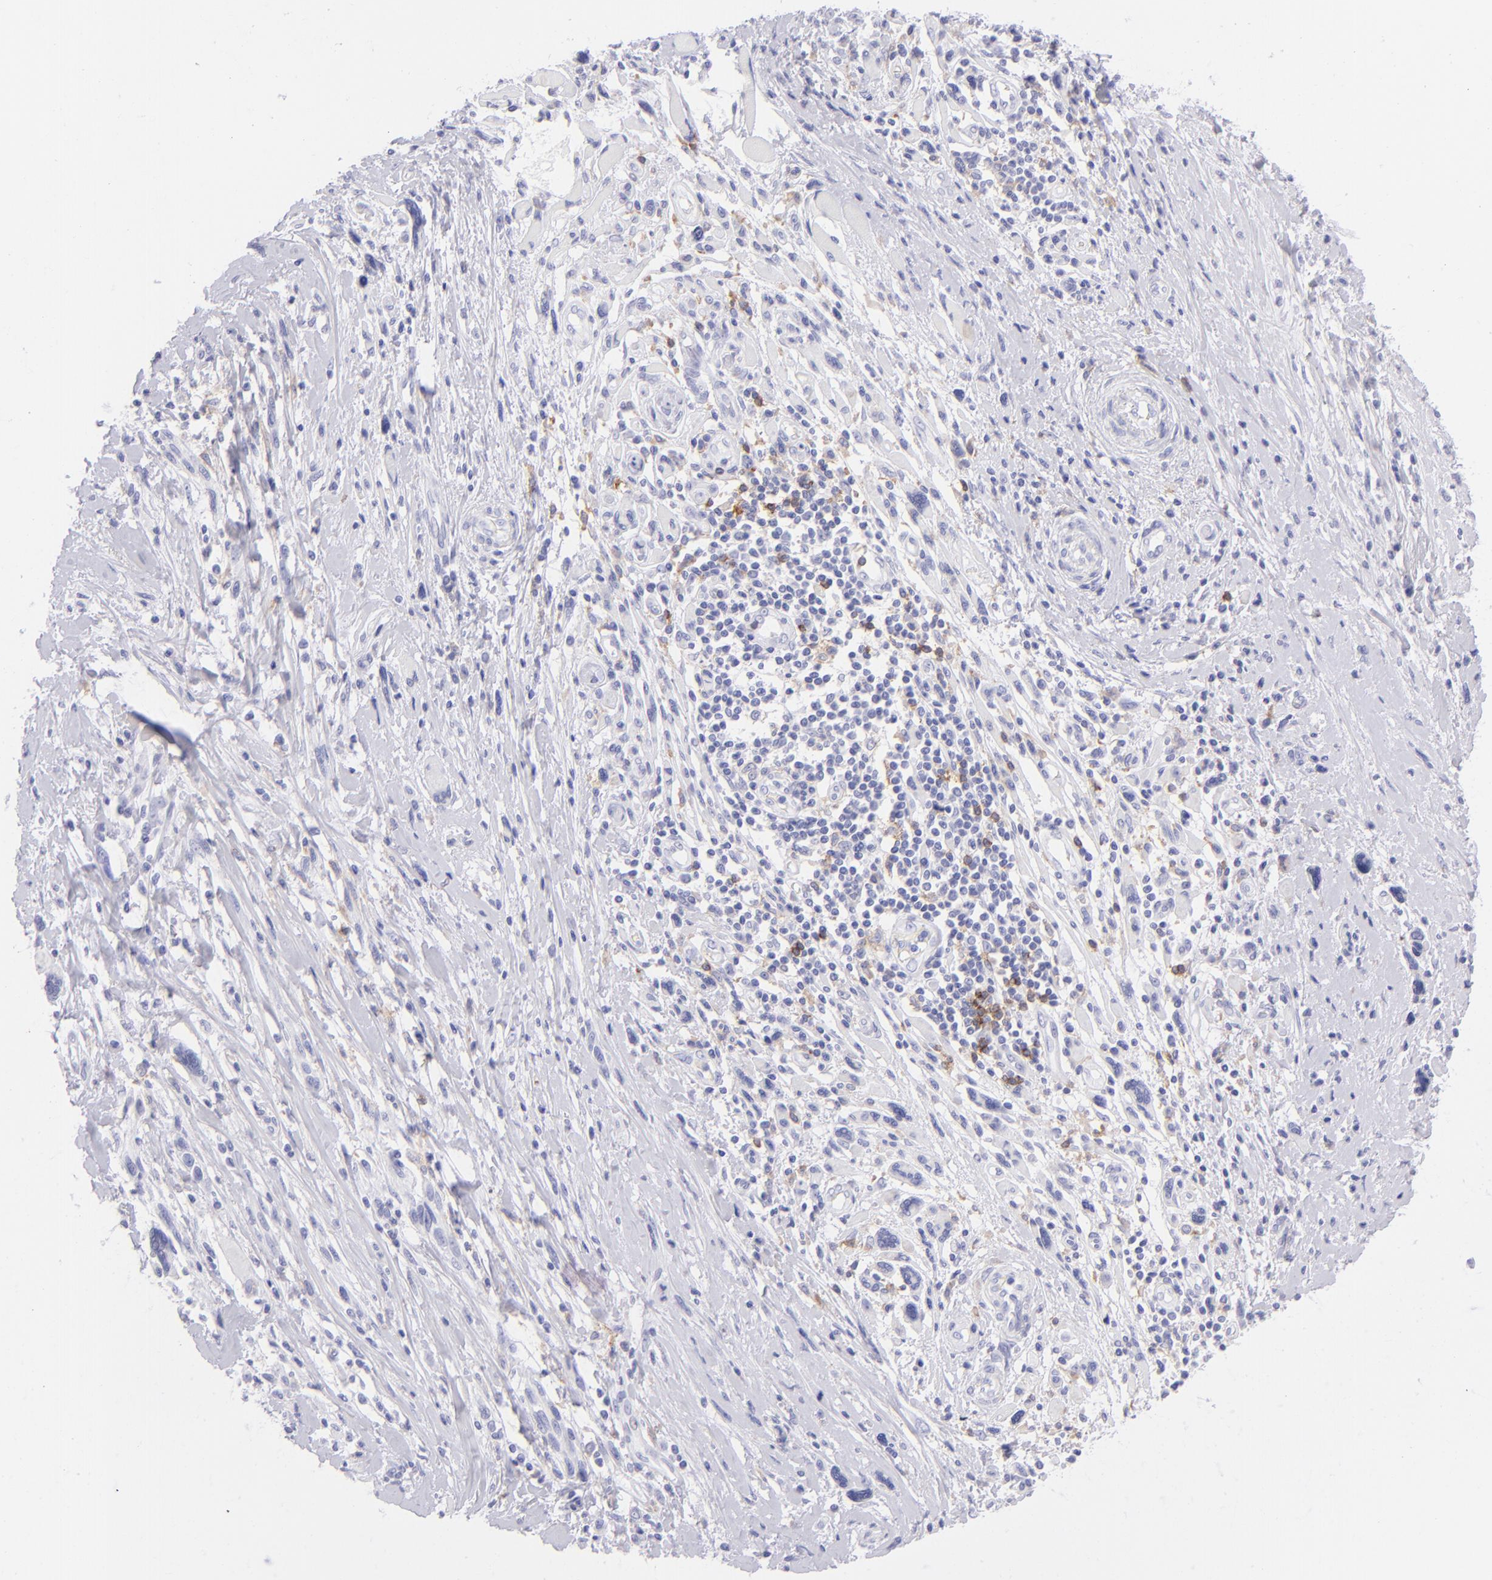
{"staining": {"intensity": "negative", "quantity": "none", "location": "none"}, "tissue": "melanoma", "cell_type": "Tumor cells", "image_type": "cancer", "snomed": [{"axis": "morphology", "description": "Malignant melanoma, NOS"}, {"axis": "topography", "description": "Skin"}], "caption": "Immunohistochemical staining of malignant melanoma displays no significant staining in tumor cells.", "gene": "CD72", "patient": {"sex": "male", "age": 91}}